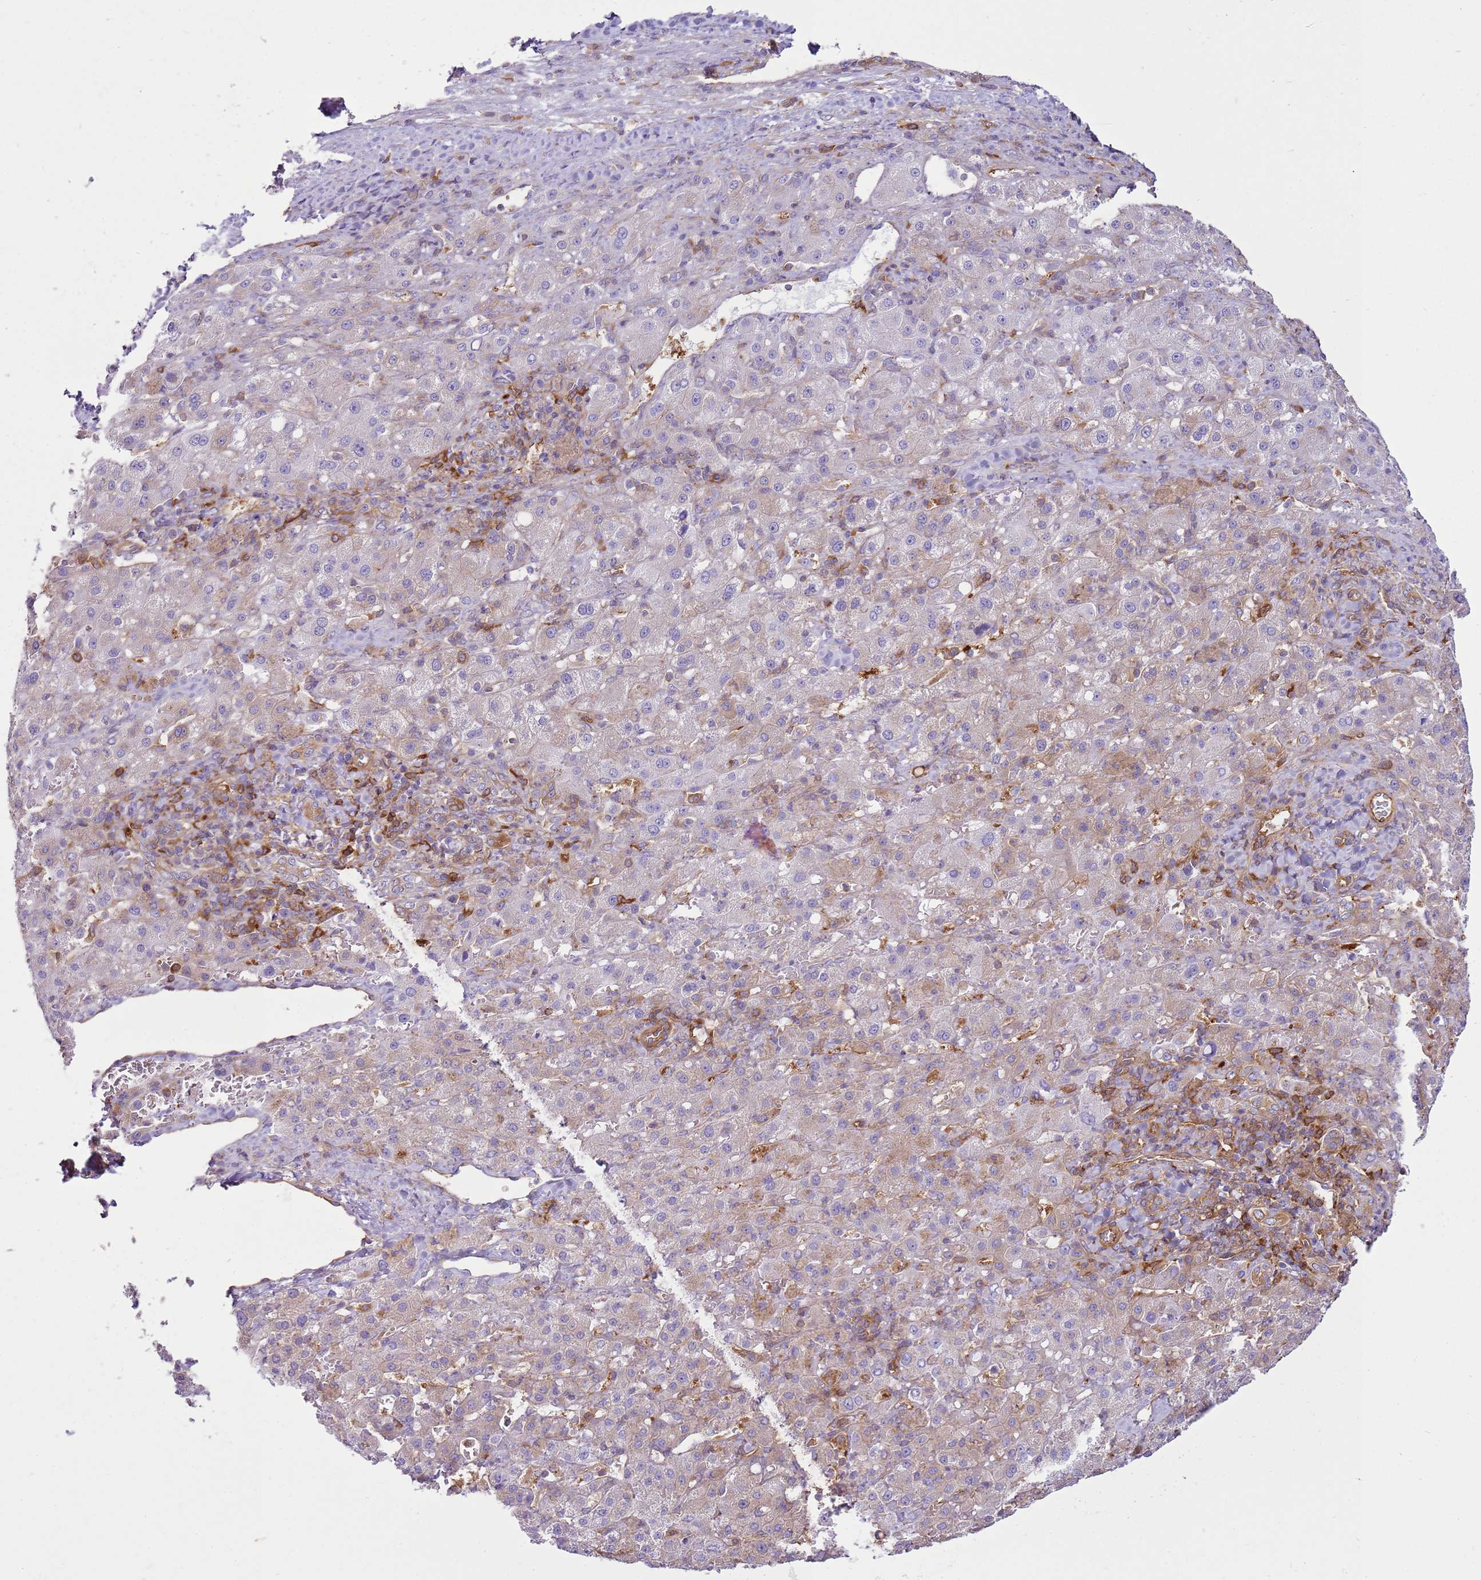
{"staining": {"intensity": "weak", "quantity": "<25%", "location": "cytoplasmic/membranous"}, "tissue": "liver cancer", "cell_type": "Tumor cells", "image_type": "cancer", "snomed": [{"axis": "morphology", "description": "Carcinoma, Hepatocellular, NOS"}, {"axis": "topography", "description": "Liver"}], "caption": "This histopathology image is of liver cancer stained with immunohistochemistry to label a protein in brown with the nuclei are counter-stained blue. There is no staining in tumor cells. (DAB IHC visualized using brightfield microscopy, high magnification).", "gene": "SNX21", "patient": {"sex": "female", "age": 58}}